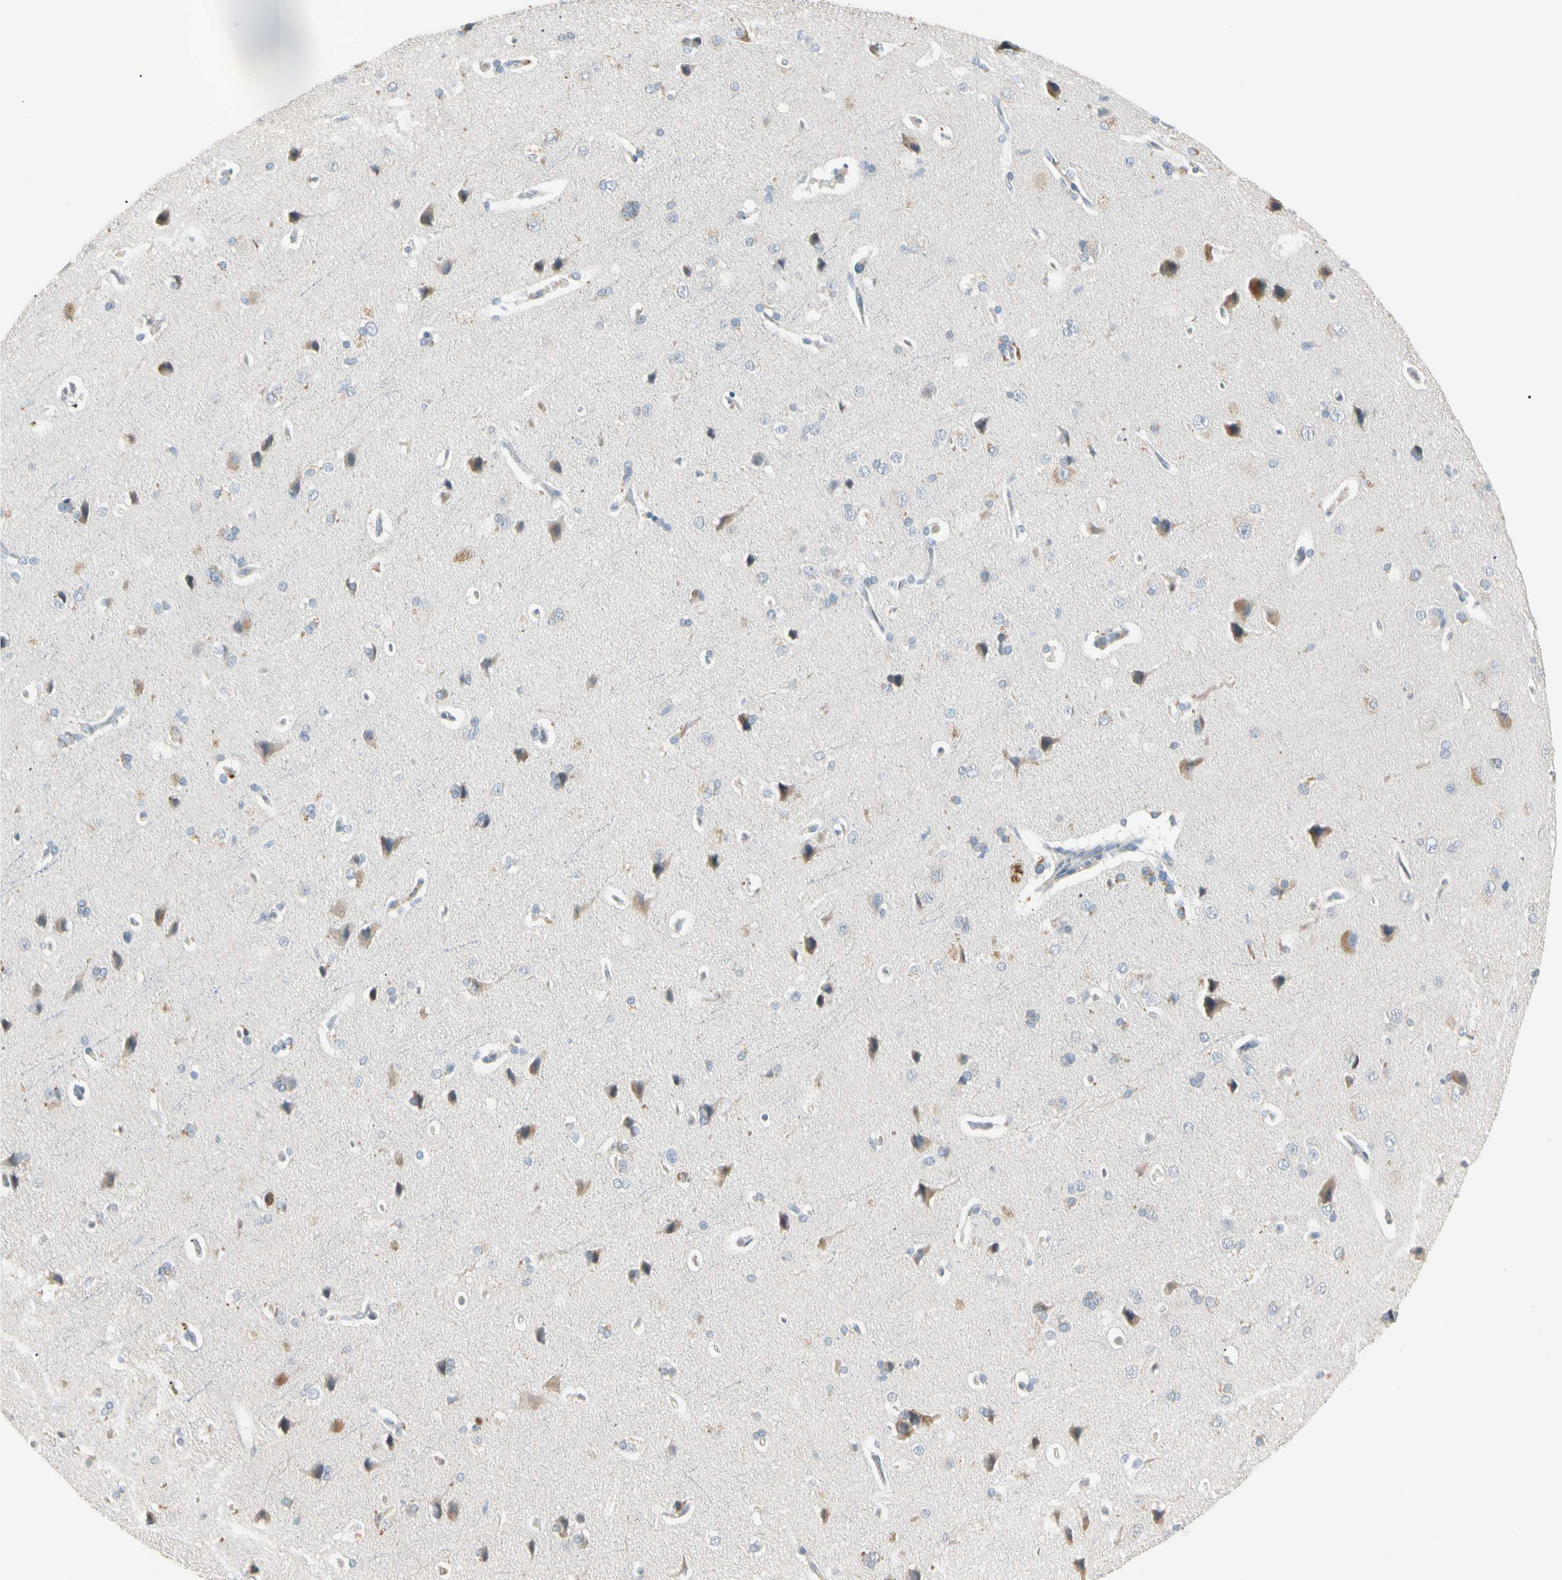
{"staining": {"intensity": "weak", "quantity": "25%-75%", "location": "cytoplasmic/membranous"}, "tissue": "cerebral cortex", "cell_type": "Endothelial cells", "image_type": "normal", "snomed": [{"axis": "morphology", "description": "Normal tissue, NOS"}, {"axis": "topography", "description": "Cerebral cortex"}], "caption": "A low amount of weak cytoplasmic/membranous positivity is present in approximately 25%-75% of endothelial cells in unremarkable cerebral cortex.", "gene": "PRSS21", "patient": {"sex": "male", "age": 62}}